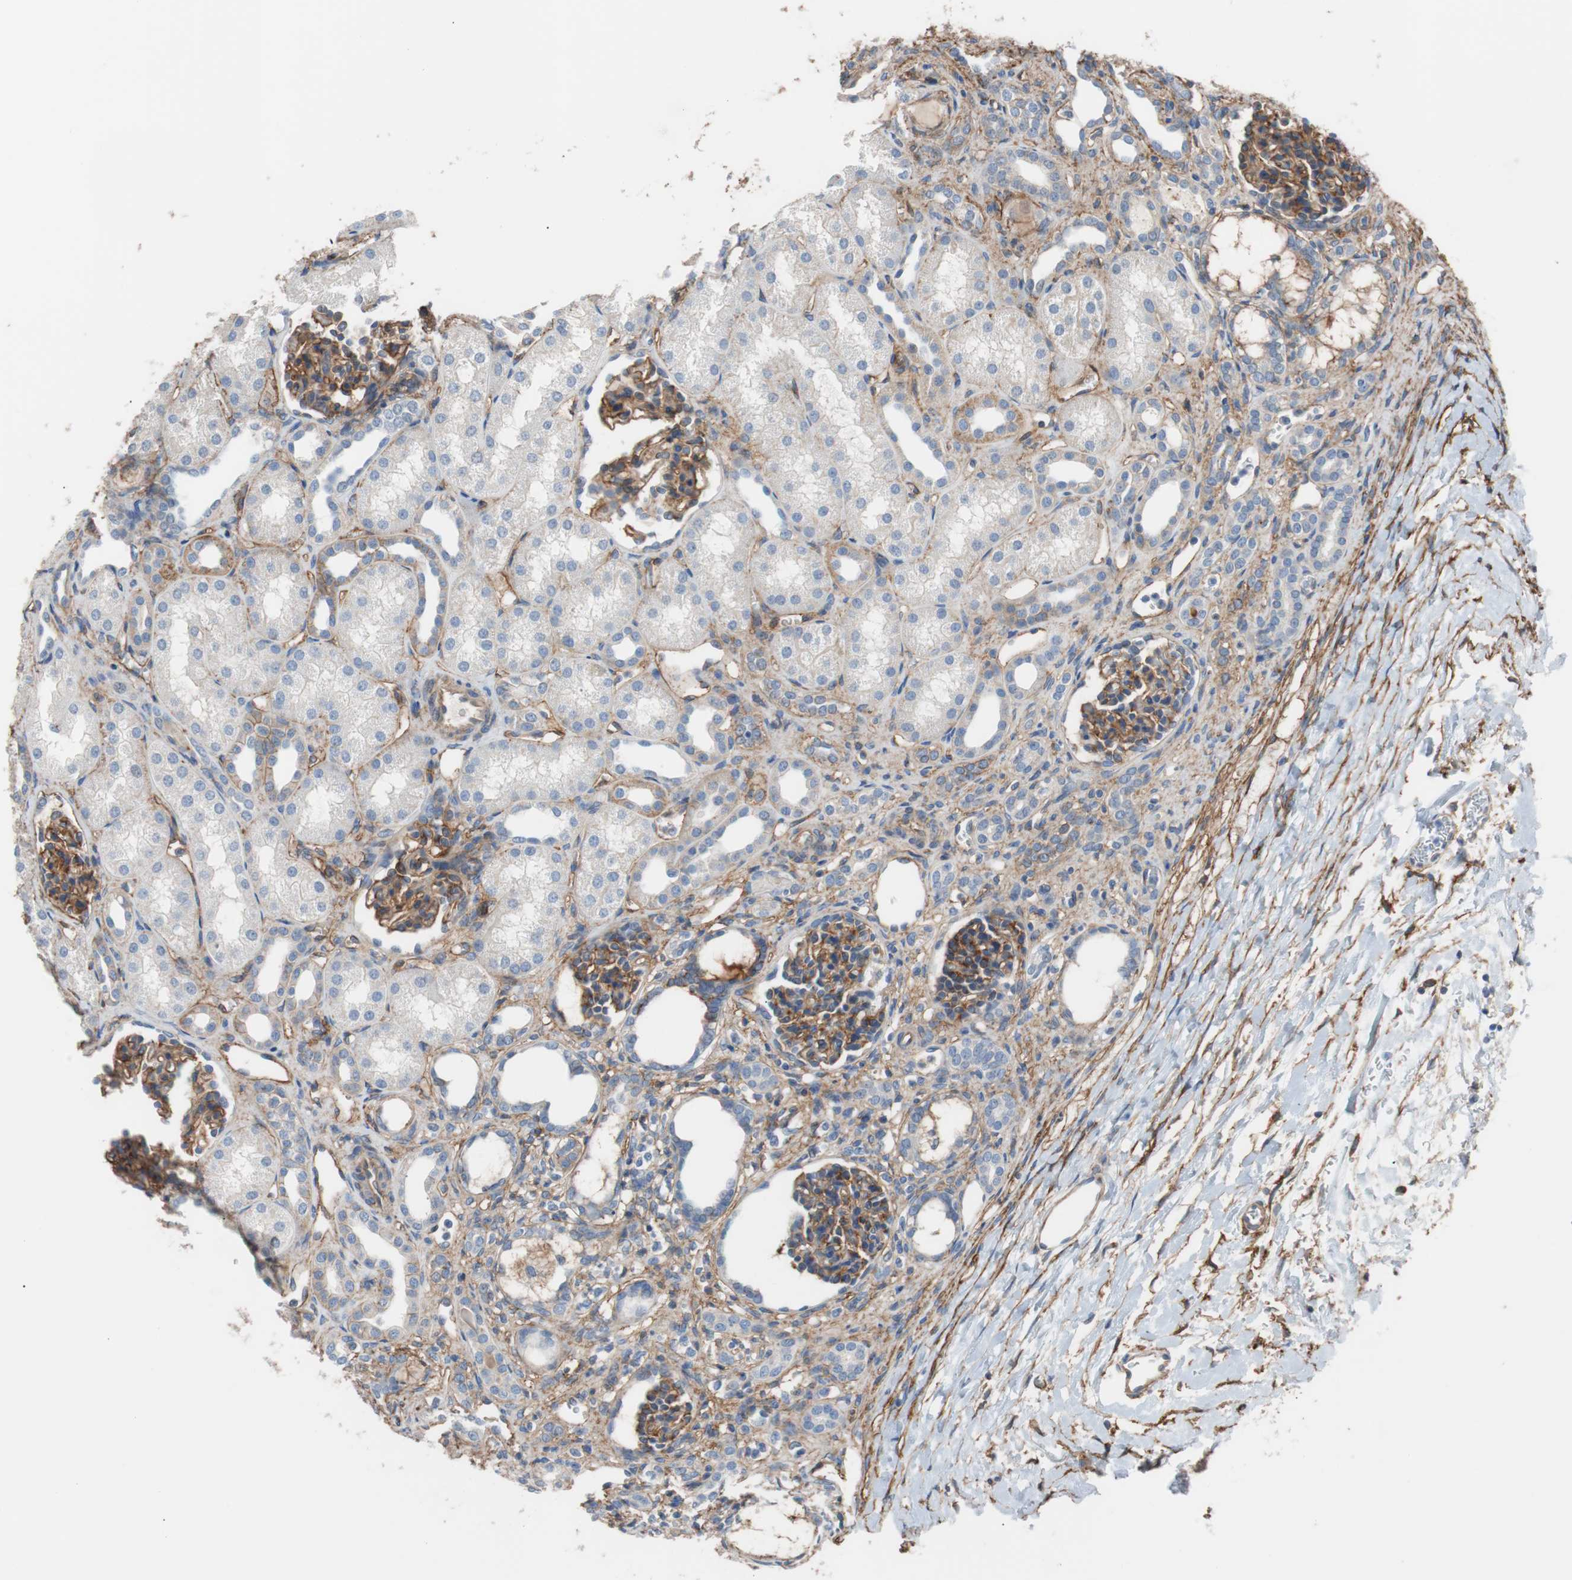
{"staining": {"intensity": "moderate", "quantity": ">75%", "location": "cytoplasmic/membranous"}, "tissue": "kidney", "cell_type": "Cells in glomeruli", "image_type": "normal", "snomed": [{"axis": "morphology", "description": "Normal tissue, NOS"}, {"axis": "topography", "description": "Kidney"}], "caption": "Moderate cytoplasmic/membranous staining for a protein is identified in about >75% of cells in glomeruli of unremarkable kidney using immunohistochemistry (IHC).", "gene": "CD81", "patient": {"sex": "male", "age": 7}}